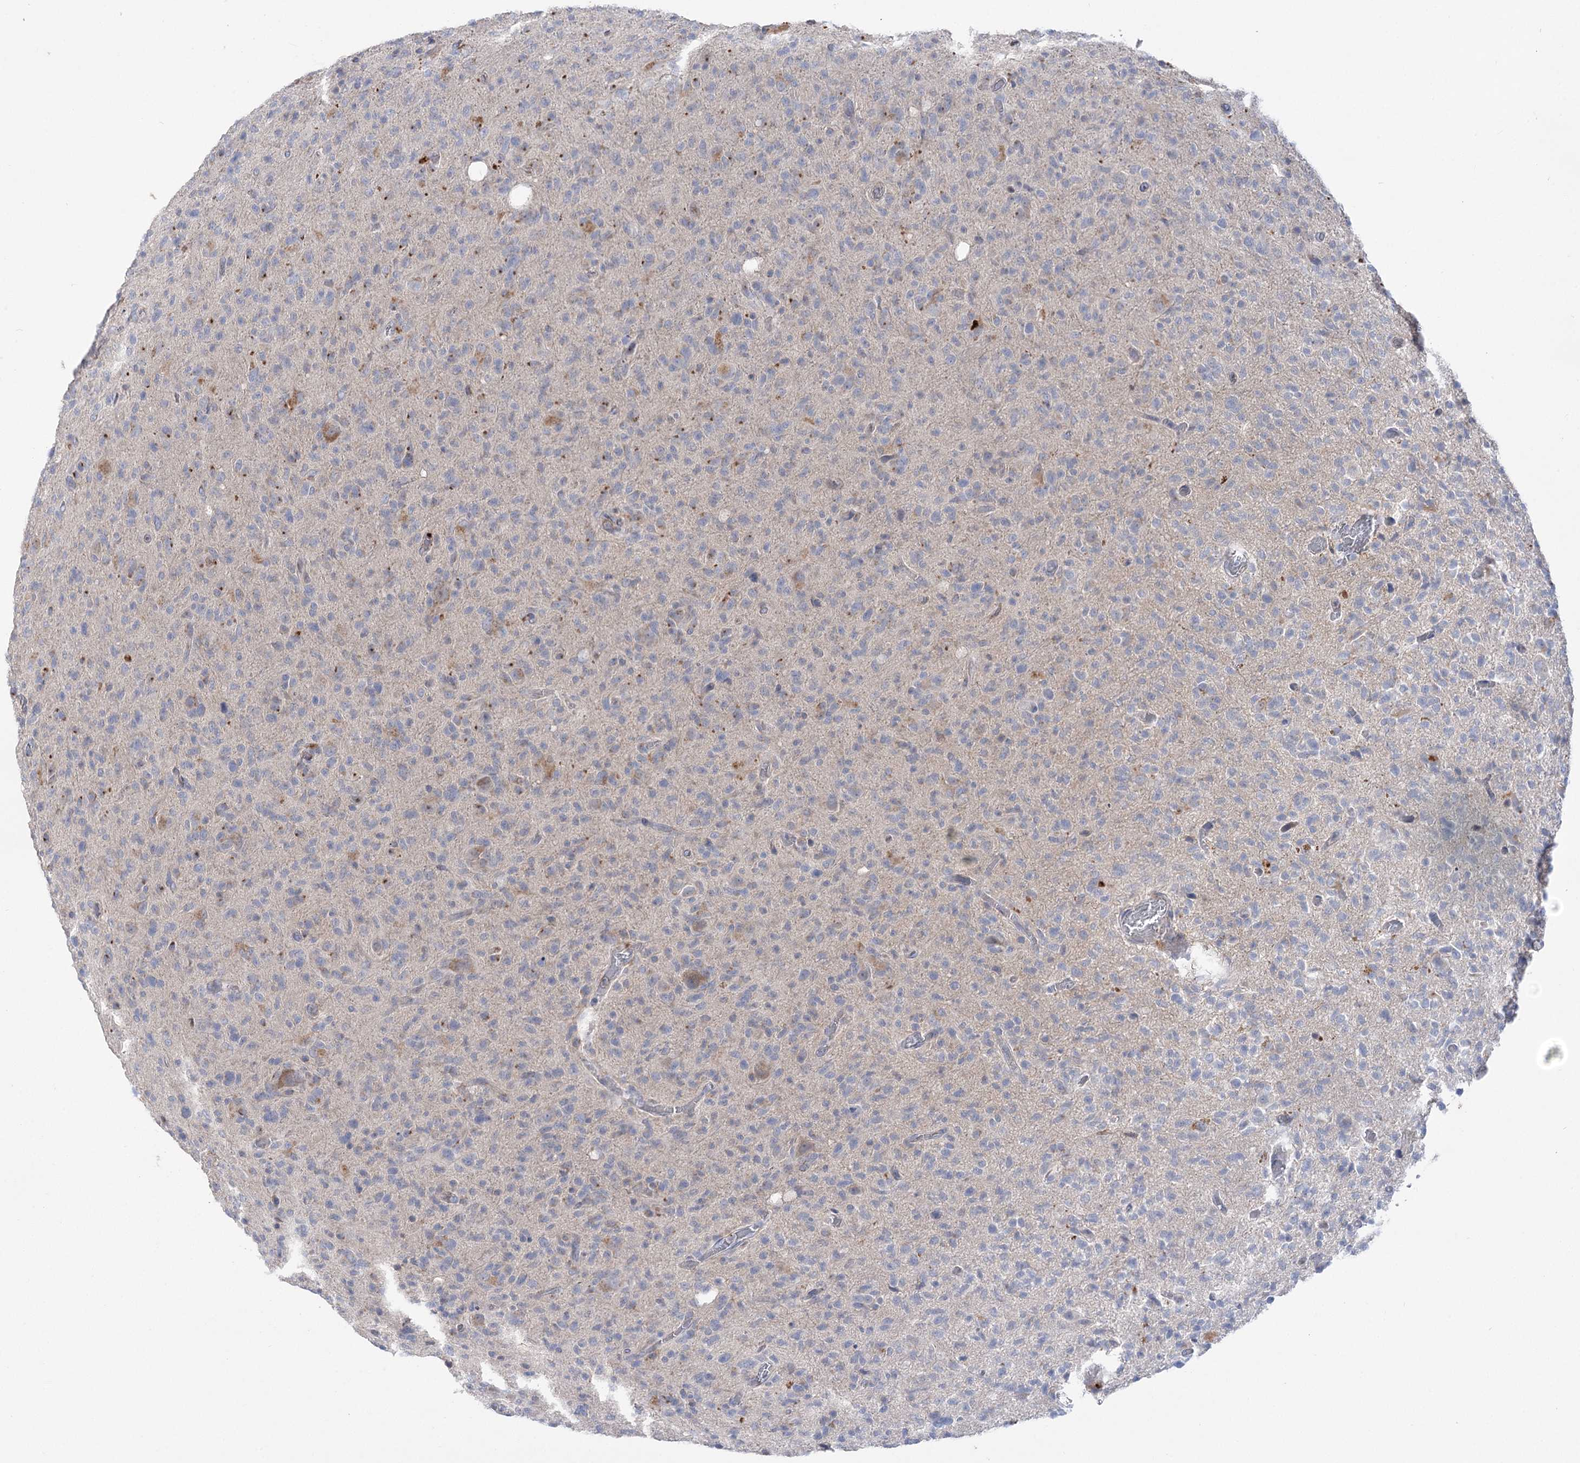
{"staining": {"intensity": "negative", "quantity": "none", "location": "none"}, "tissue": "glioma", "cell_type": "Tumor cells", "image_type": "cancer", "snomed": [{"axis": "morphology", "description": "Glioma, malignant, High grade"}, {"axis": "topography", "description": "Brain"}], "caption": "Immunohistochemistry photomicrograph of neoplastic tissue: human malignant high-grade glioma stained with DAB displays no significant protein expression in tumor cells.", "gene": "GBF1", "patient": {"sex": "female", "age": 57}}